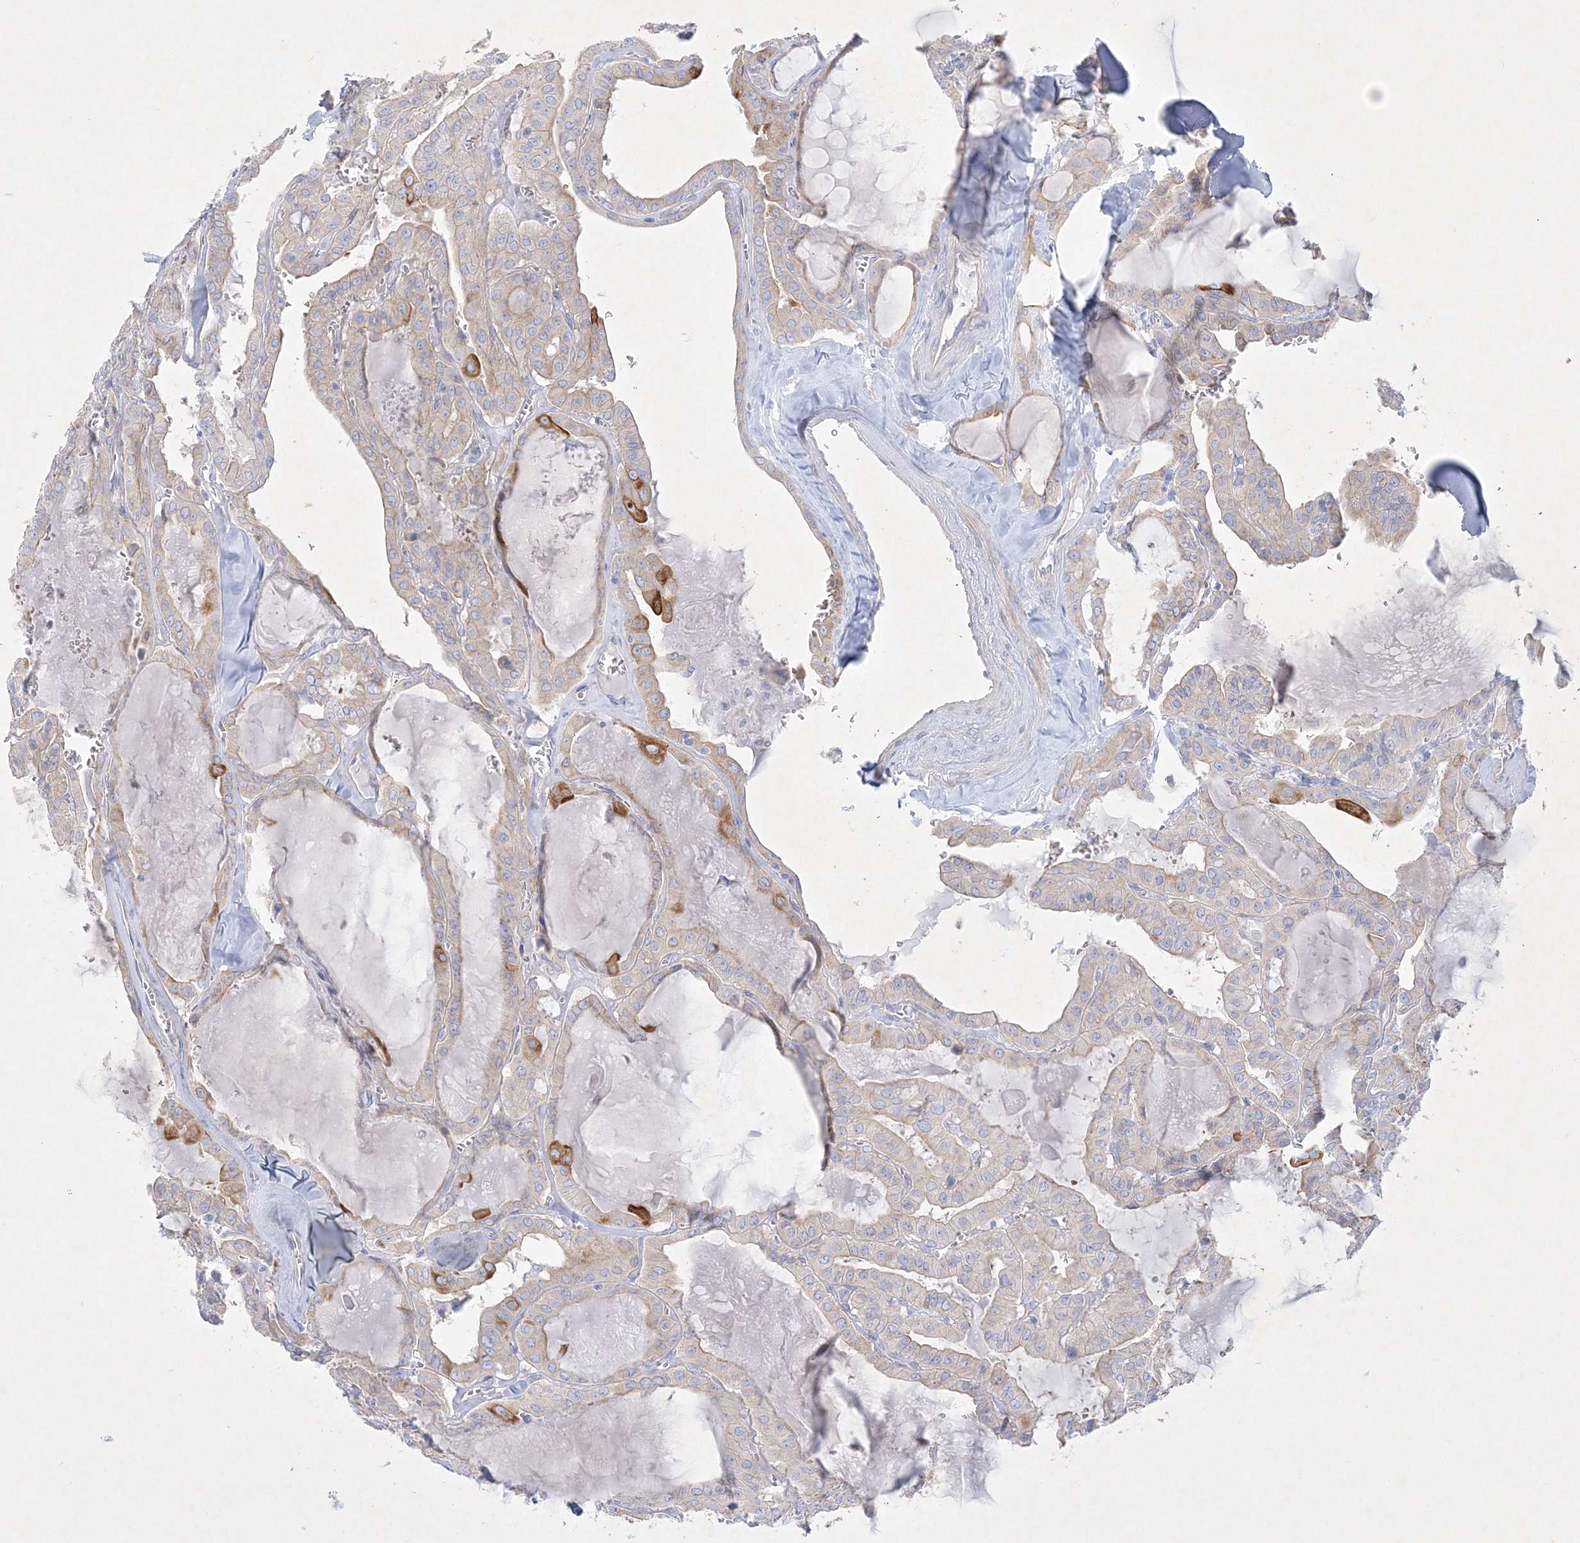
{"staining": {"intensity": "strong", "quantity": "<25%", "location": "cytoplasmic/membranous"}, "tissue": "thyroid cancer", "cell_type": "Tumor cells", "image_type": "cancer", "snomed": [{"axis": "morphology", "description": "Papillary adenocarcinoma, NOS"}, {"axis": "topography", "description": "Thyroid gland"}], "caption": "Strong cytoplasmic/membranous protein positivity is seen in approximately <25% of tumor cells in papillary adenocarcinoma (thyroid).", "gene": "FARSB", "patient": {"sex": "male", "age": 52}}